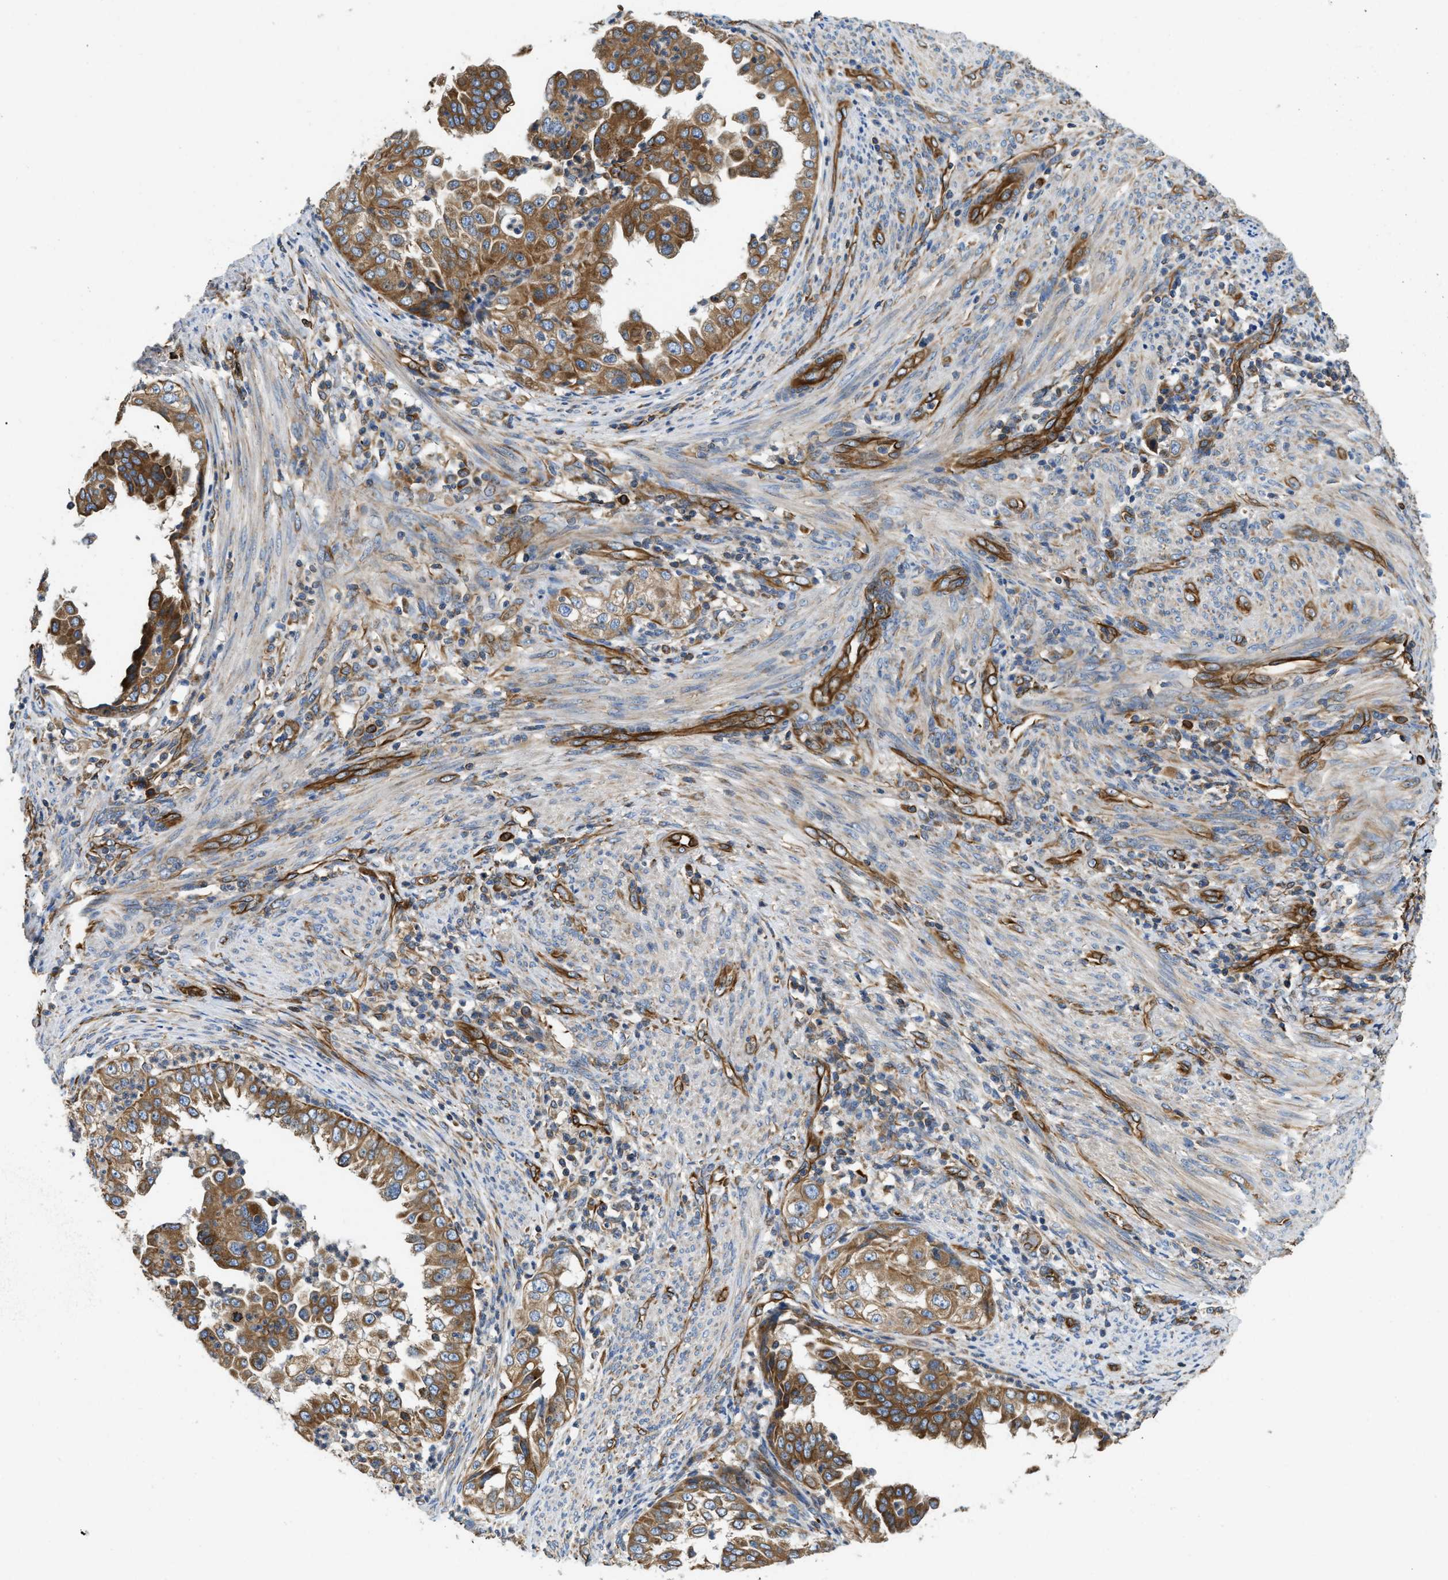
{"staining": {"intensity": "moderate", "quantity": ">75%", "location": "cytoplasmic/membranous"}, "tissue": "endometrial cancer", "cell_type": "Tumor cells", "image_type": "cancer", "snomed": [{"axis": "morphology", "description": "Adenocarcinoma, NOS"}, {"axis": "topography", "description": "Endometrium"}], "caption": "Endometrial adenocarcinoma was stained to show a protein in brown. There is medium levels of moderate cytoplasmic/membranous positivity in about >75% of tumor cells.", "gene": "HSD17B12", "patient": {"sex": "female", "age": 85}}